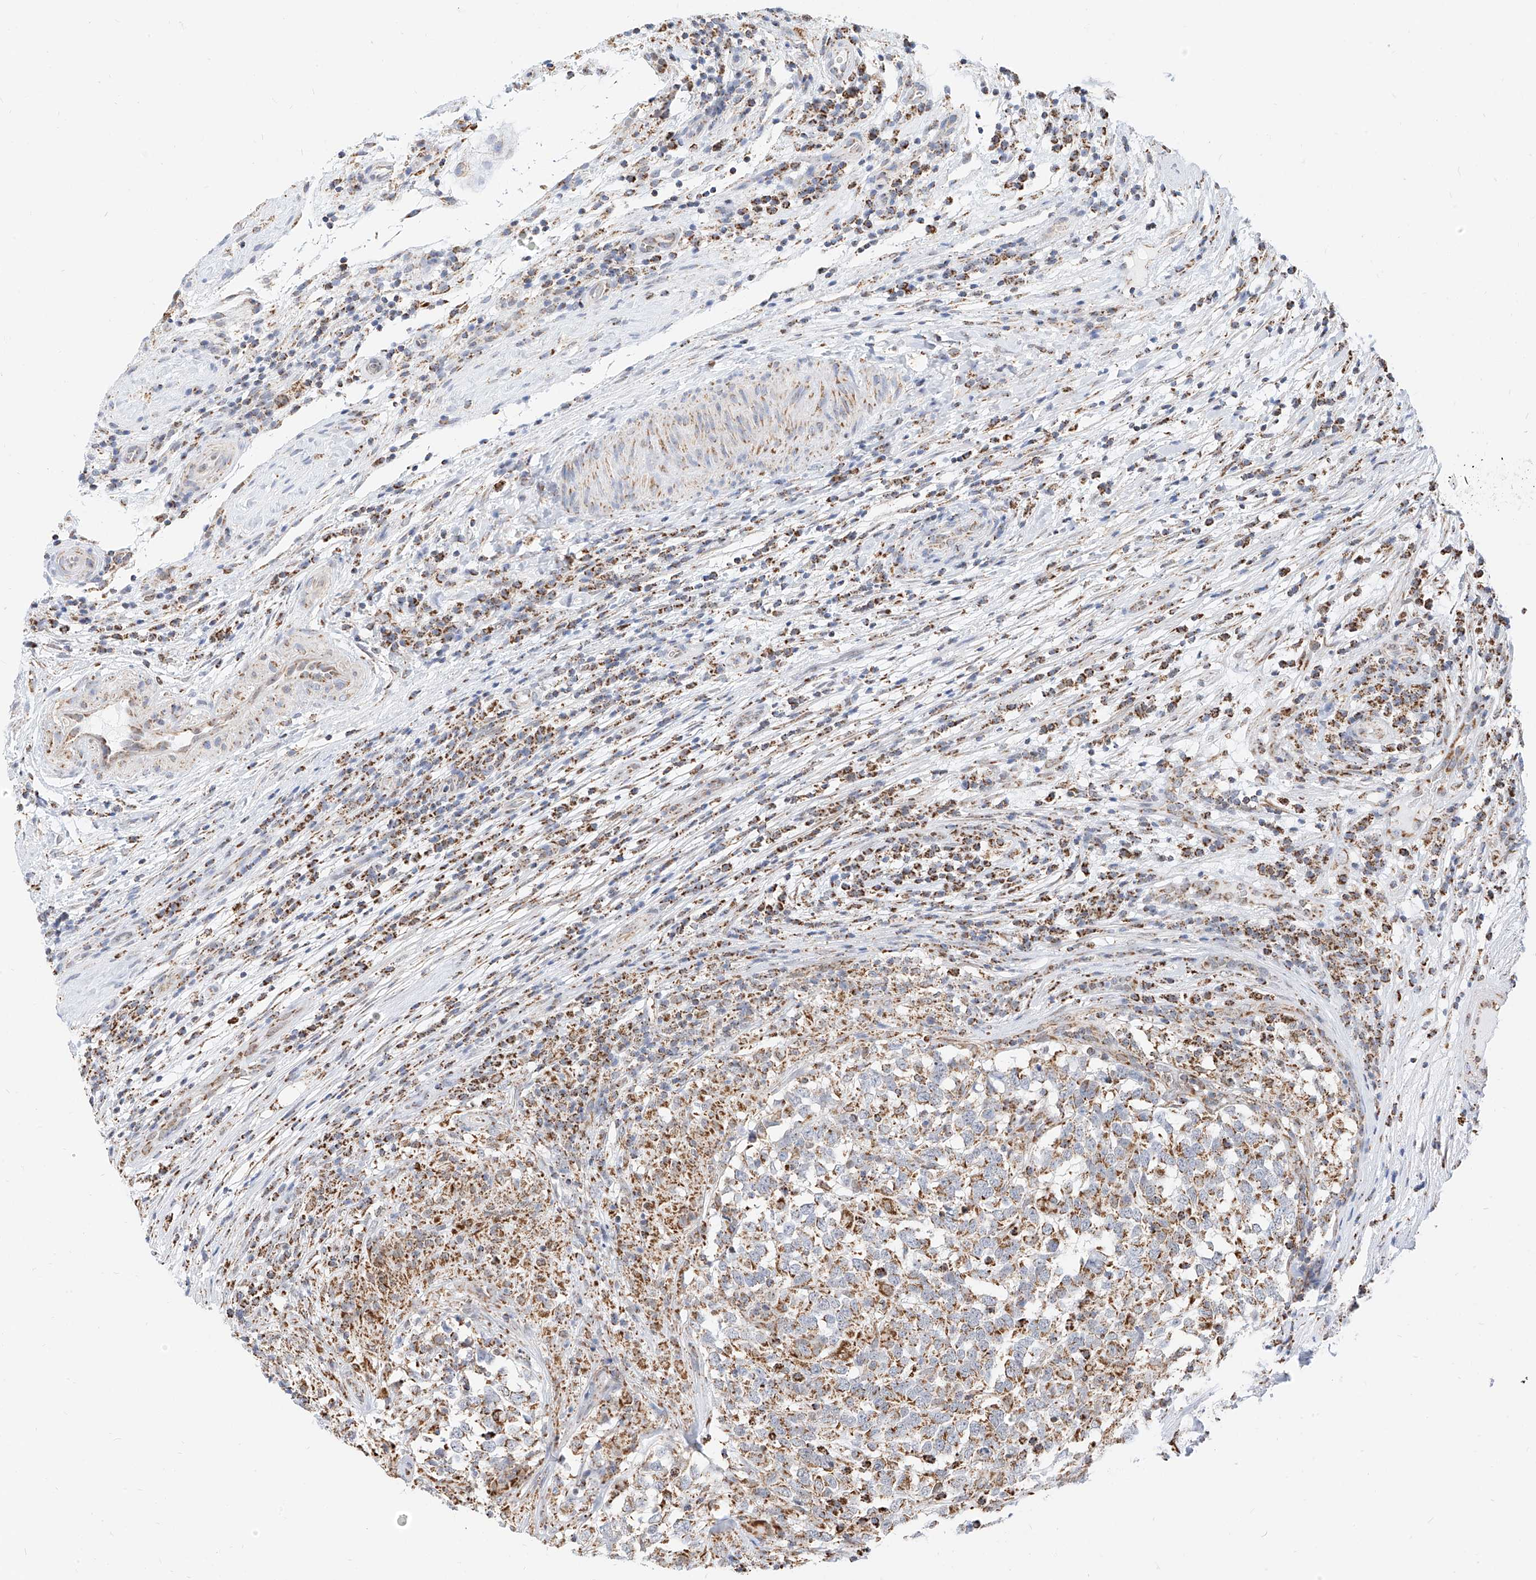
{"staining": {"intensity": "moderate", "quantity": ">75%", "location": "cytoplasmic/membranous"}, "tissue": "testis cancer", "cell_type": "Tumor cells", "image_type": "cancer", "snomed": [{"axis": "morphology", "description": "Carcinoma, Embryonal, NOS"}, {"axis": "topography", "description": "Testis"}], "caption": "The micrograph displays immunohistochemical staining of embryonal carcinoma (testis). There is moderate cytoplasmic/membranous expression is appreciated in about >75% of tumor cells. The staining is performed using DAB (3,3'-diaminobenzidine) brown chromogen to label protein expression. The nuclei are counter-stained blue using hematoxylin.", "gene": "NALCN", "patient": {"sex": "male", "age": 26}}